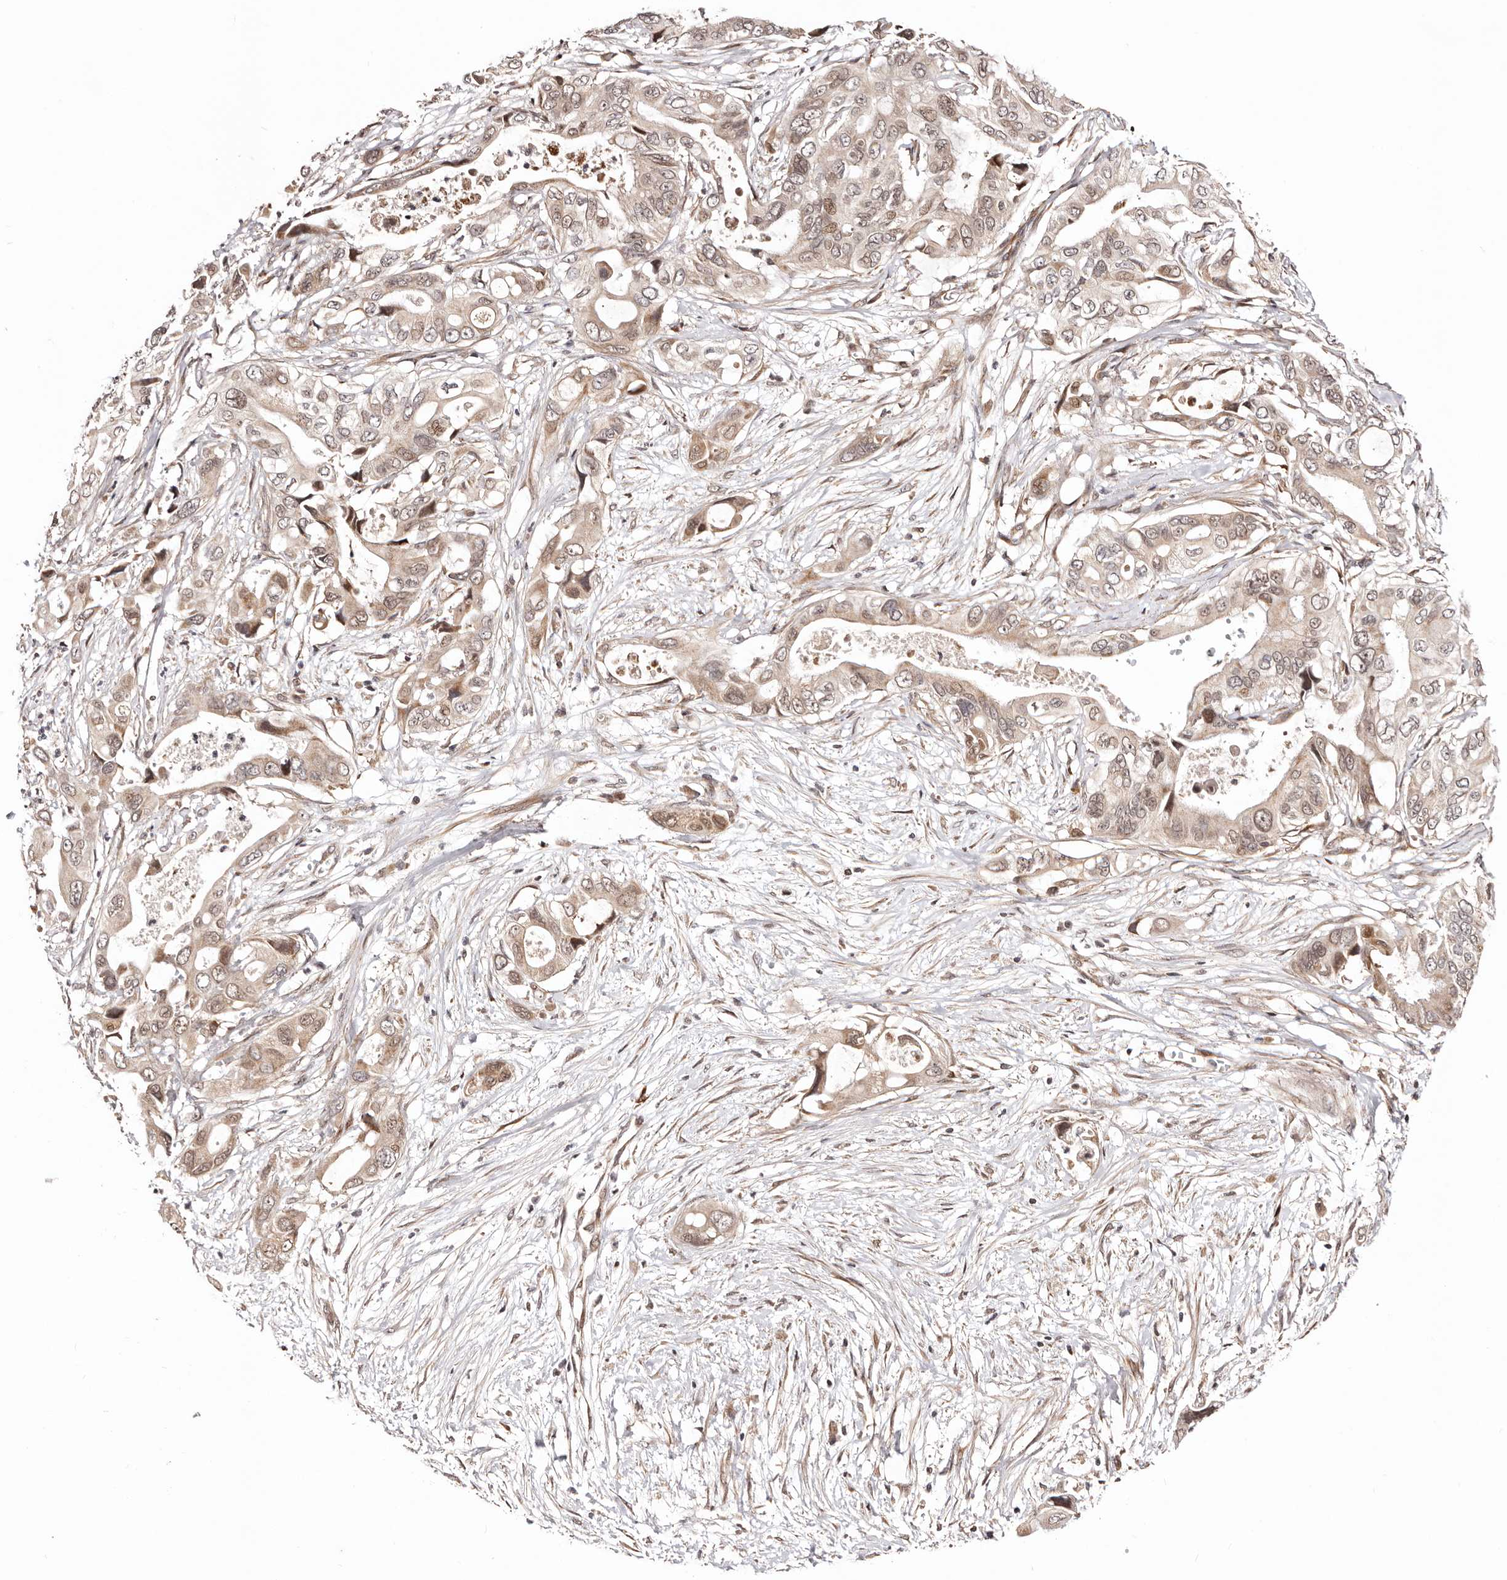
{"staining": {"intensity": "weak", "quantity": ">75%", "location": "cytoplasmic/membranous,nuclear"}, "tissue": "pancreatic cancer", "cell_type": "Tumor cells", "image_type": "cancer", "snomed": [{"axis": "morphology", "description": "Adenocarcinoma, NOS"}, {"axis": "topography", "description": "Pancreas"}], "caption": "The micrograph reveals immunohistochemical staining of pancreatic cancer. There is weak cytoplasmic/membranous and nuclear staining is present in about >75% of tumor cells.", "gene": "HIVEP3", "patient": {"sex": "male", "age": 66}}